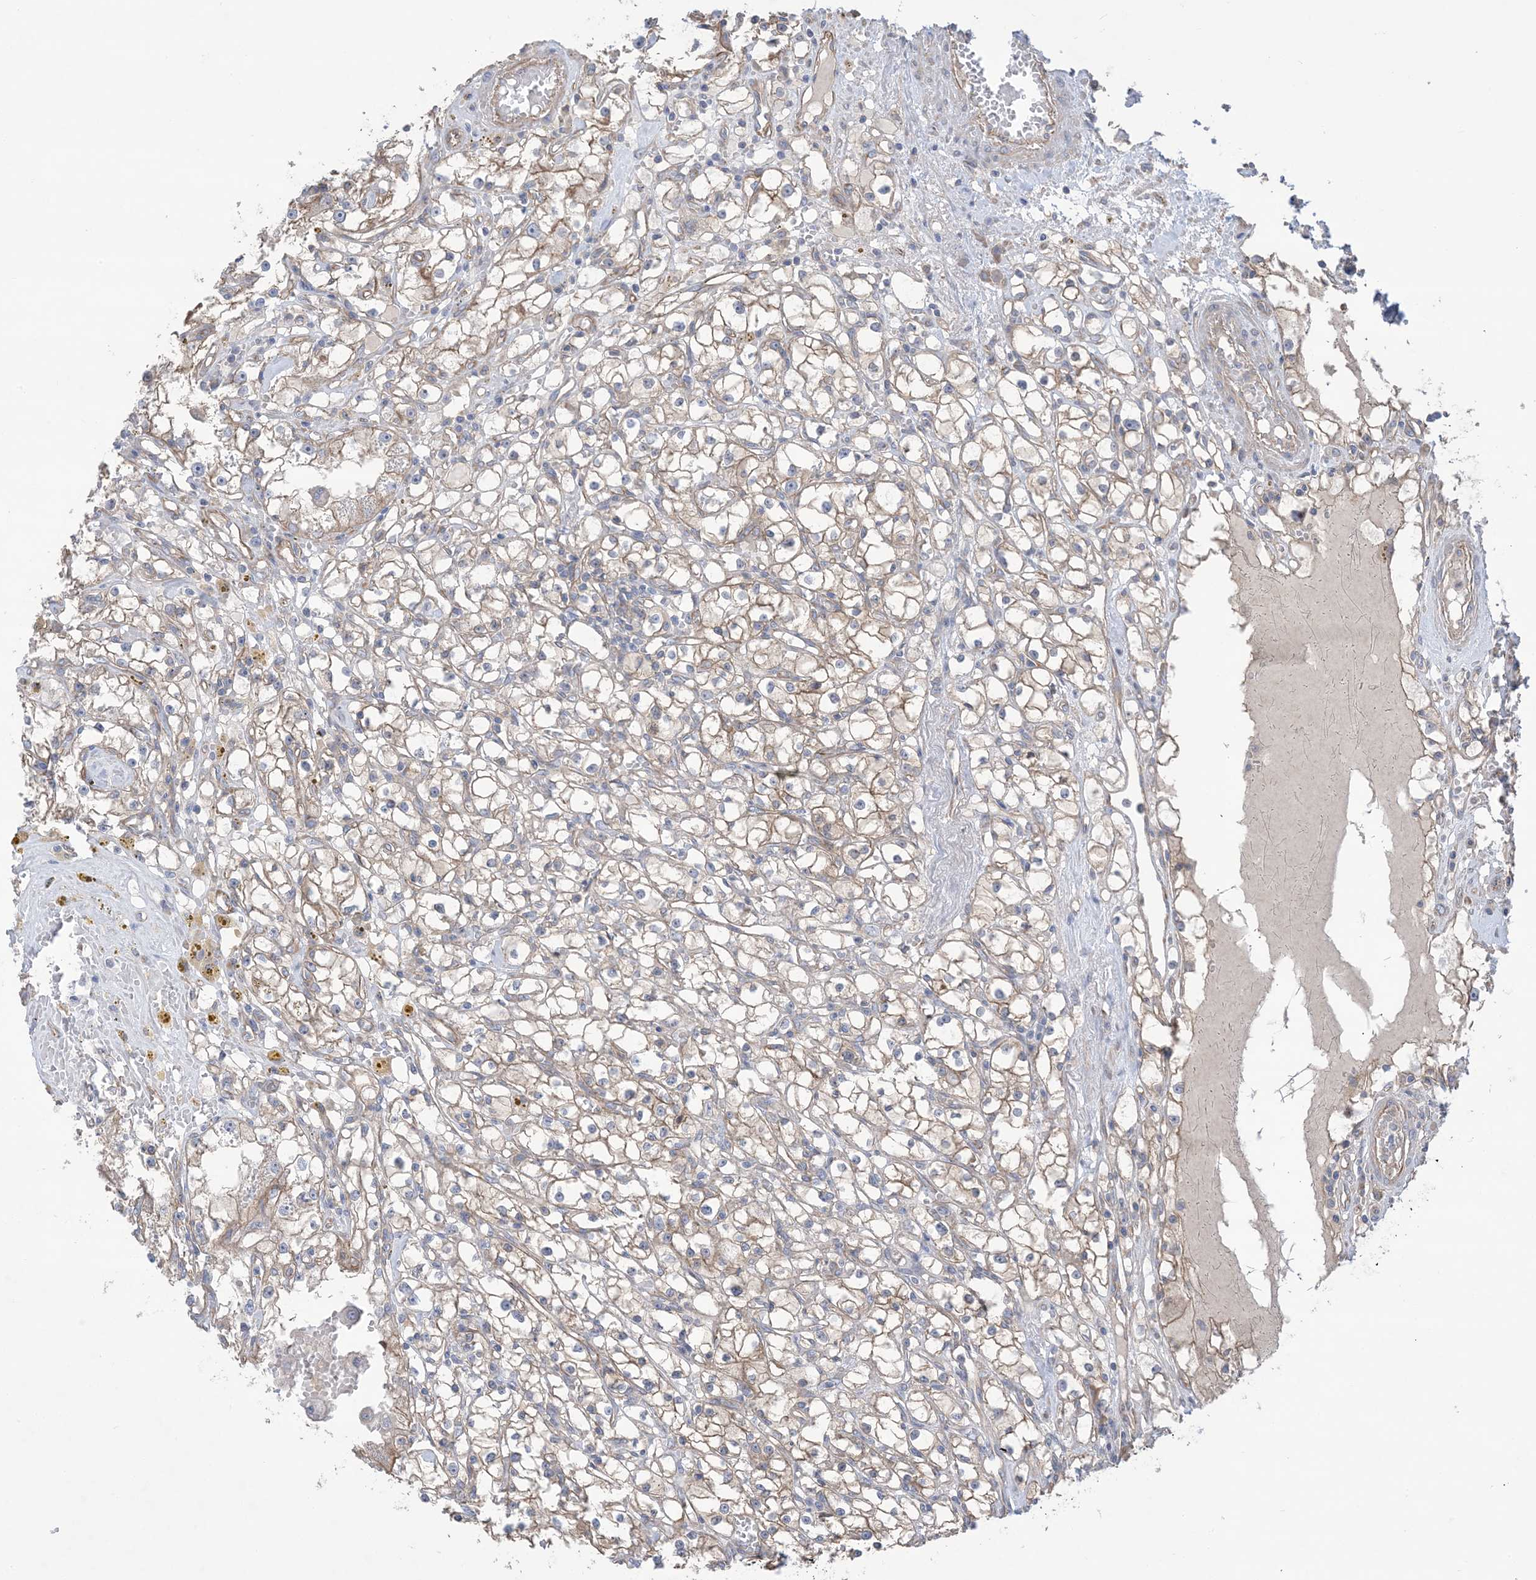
{"staining": {"intensity": "weak", "quantity": "25%-75%", "location": "cytoplasmic/membranous"}, "tissue": "renal cancer", "cell_type": "Tumor cells", "image_type": "cancer", "snomed": [{"axis": "morphology", "description": "Adenocarcinoma, NOS"}, {"axis": "topography", "description": "Kidney"}], "caption": "Brown immunohistochemical staining in adenocarcinoma (renal) displays weak cytoplasmic/membranous positivity in approximately 25%-75% of tumor cells.", "gene": "CCNY", "patient": {"sex": "male", "age": 56}}